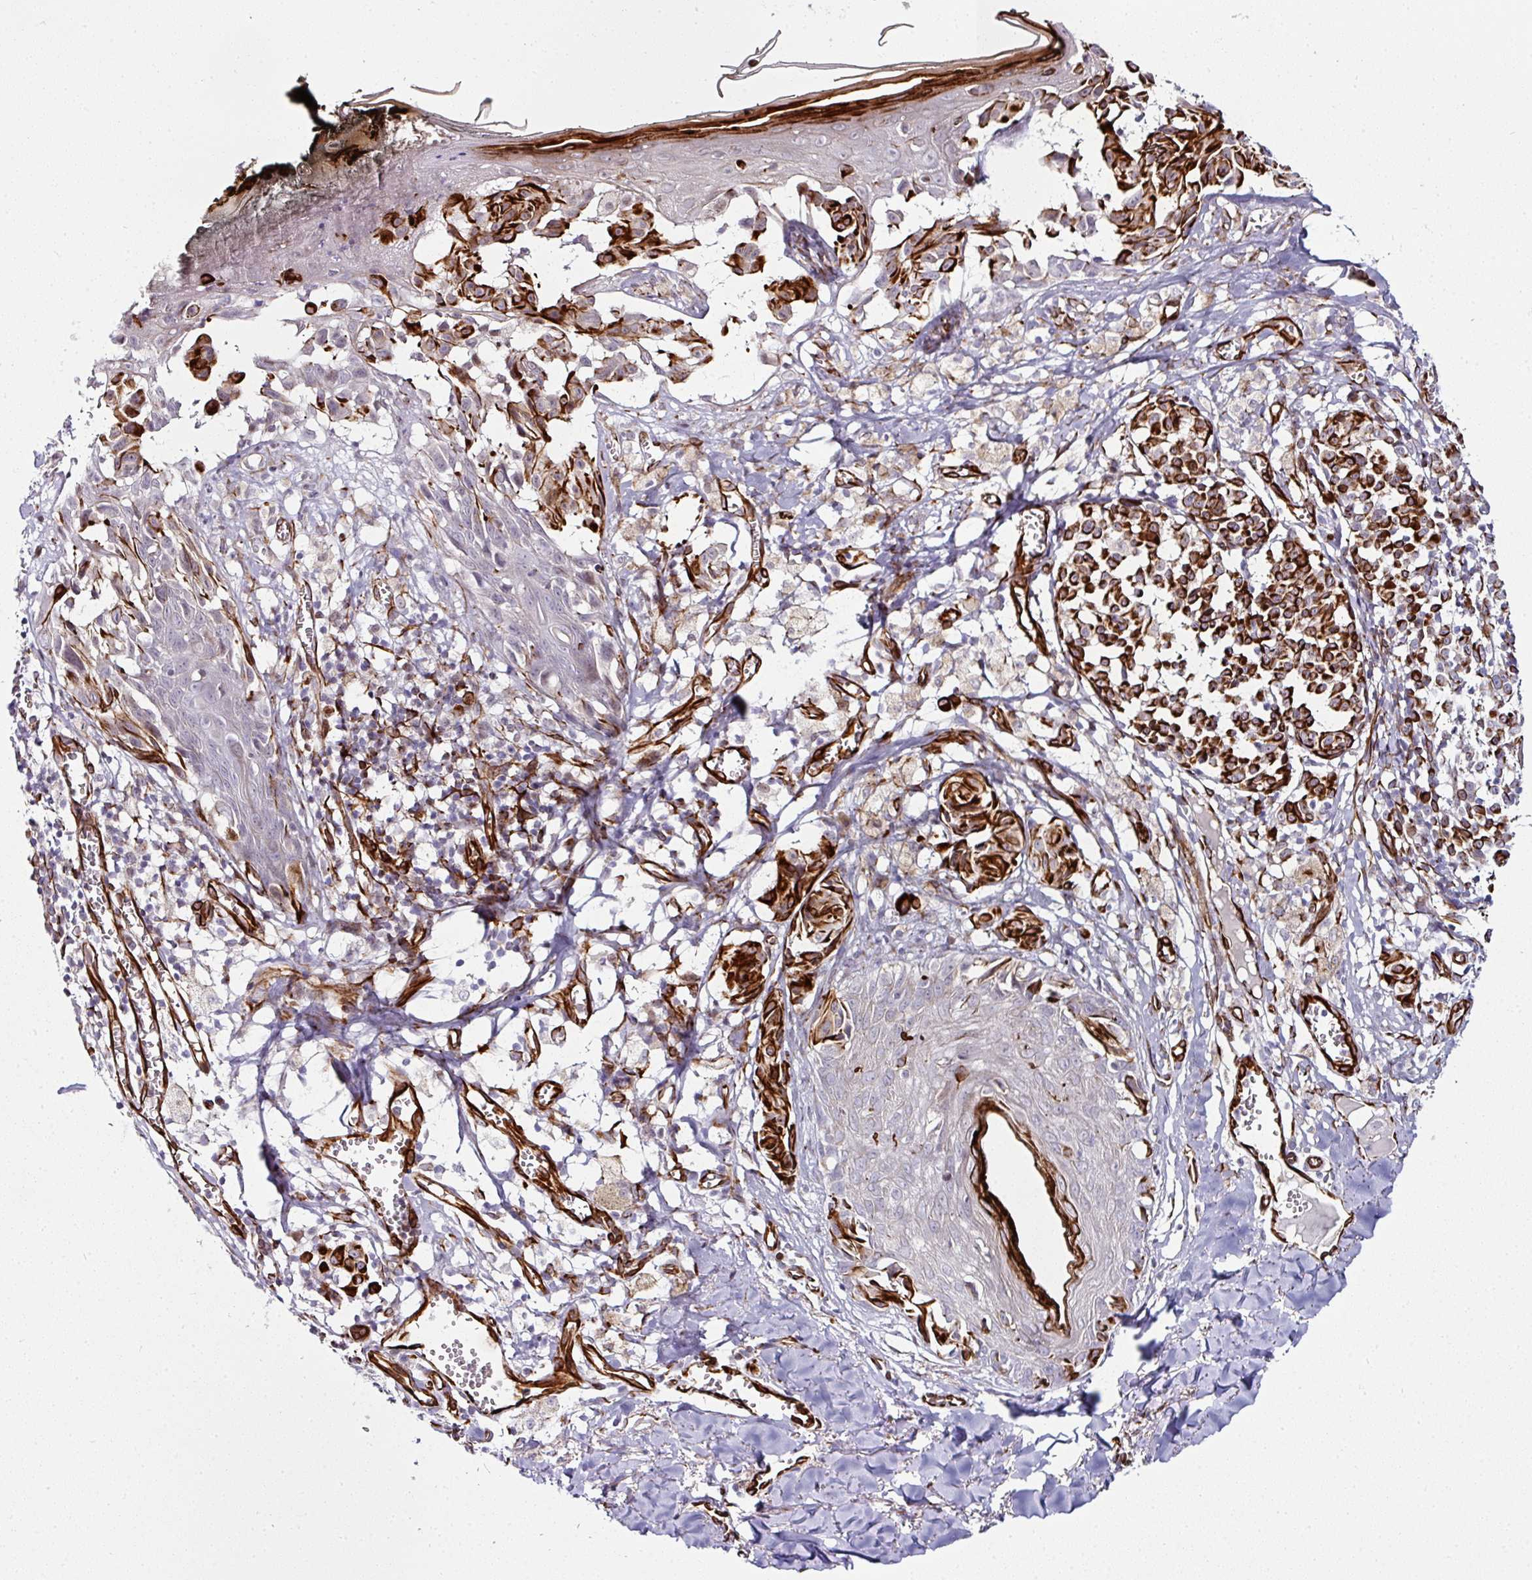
{"staining": {"intensity": "strong", "quantity": ">75%", "location": "cytoplasmic/membranous"}, "tissue": "melanoma", "cell_type": "Tumor cells", "image_type": "cancer", "snomed": [{"axis": "morphology", "description": "Malignant melanoma, NOS"}, {"axis": "topography", "description": "Skin"}], "caption": "Immunohistochemical staining of human malignant melanoma exhibits strong cytoplasmic/membranous protein expression in approximately >75% of tumor cells.", "gene": "TMPRSS9", "patient": {"sex": "female", "age": 43}}